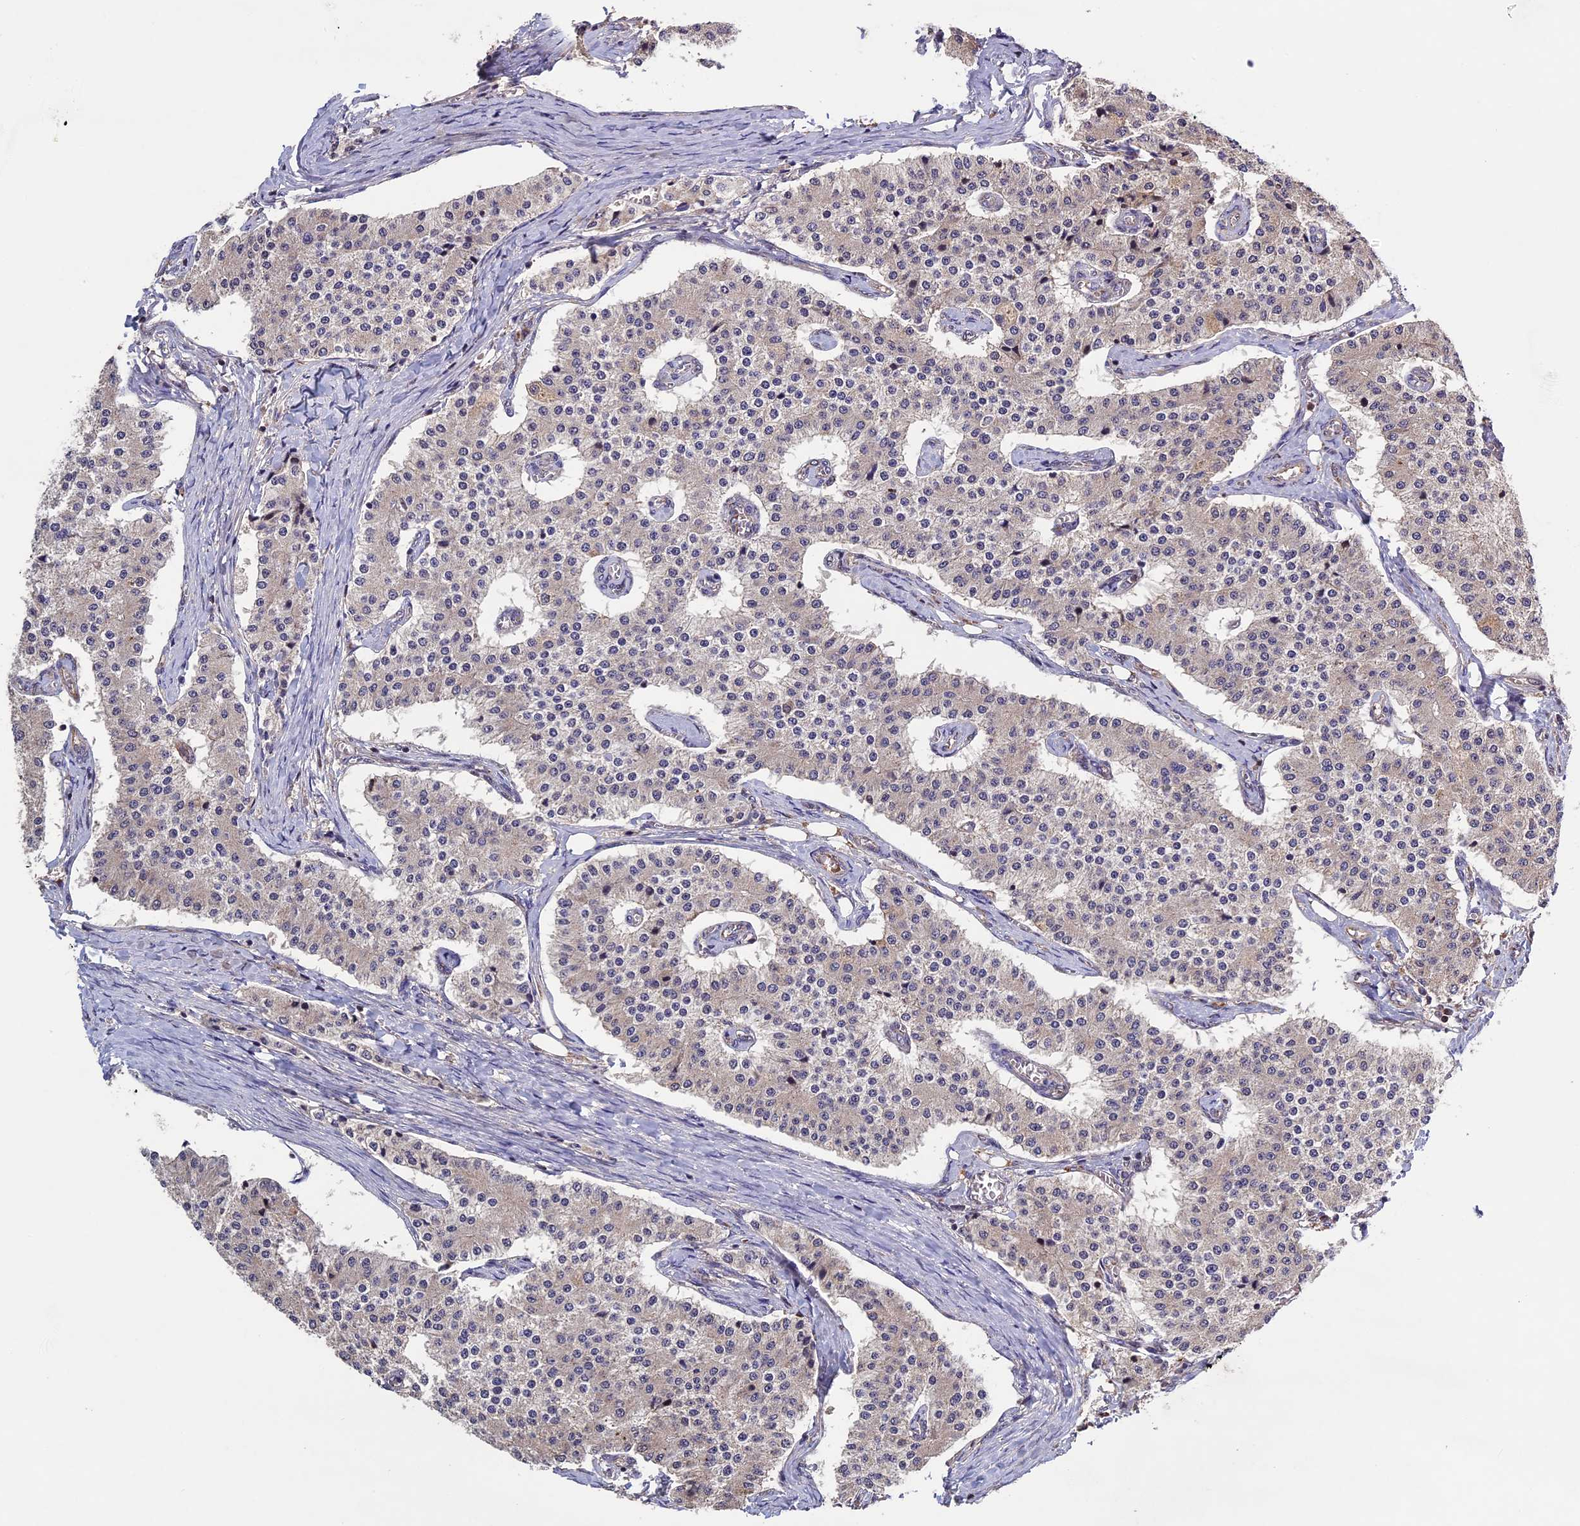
{"staining": {"intensity": "weak", "quantity": "<25%", "location": "cytoplasmic/membranous"}, "tissue": "carcinoid", "cell_type": "Tumor cells", "image_type": "cancer", "snomed": [{"axis": "morphology", "description": "Carcinoid, malignant, NOS"}, {"axis": "topography", "description": "Colon"}], "caption": "This is an IHC micrograph of carcinoid. There is no positivity in tumor cells.", "gene": "RNF17", "patient": {"sex": "female", "age": 52}}